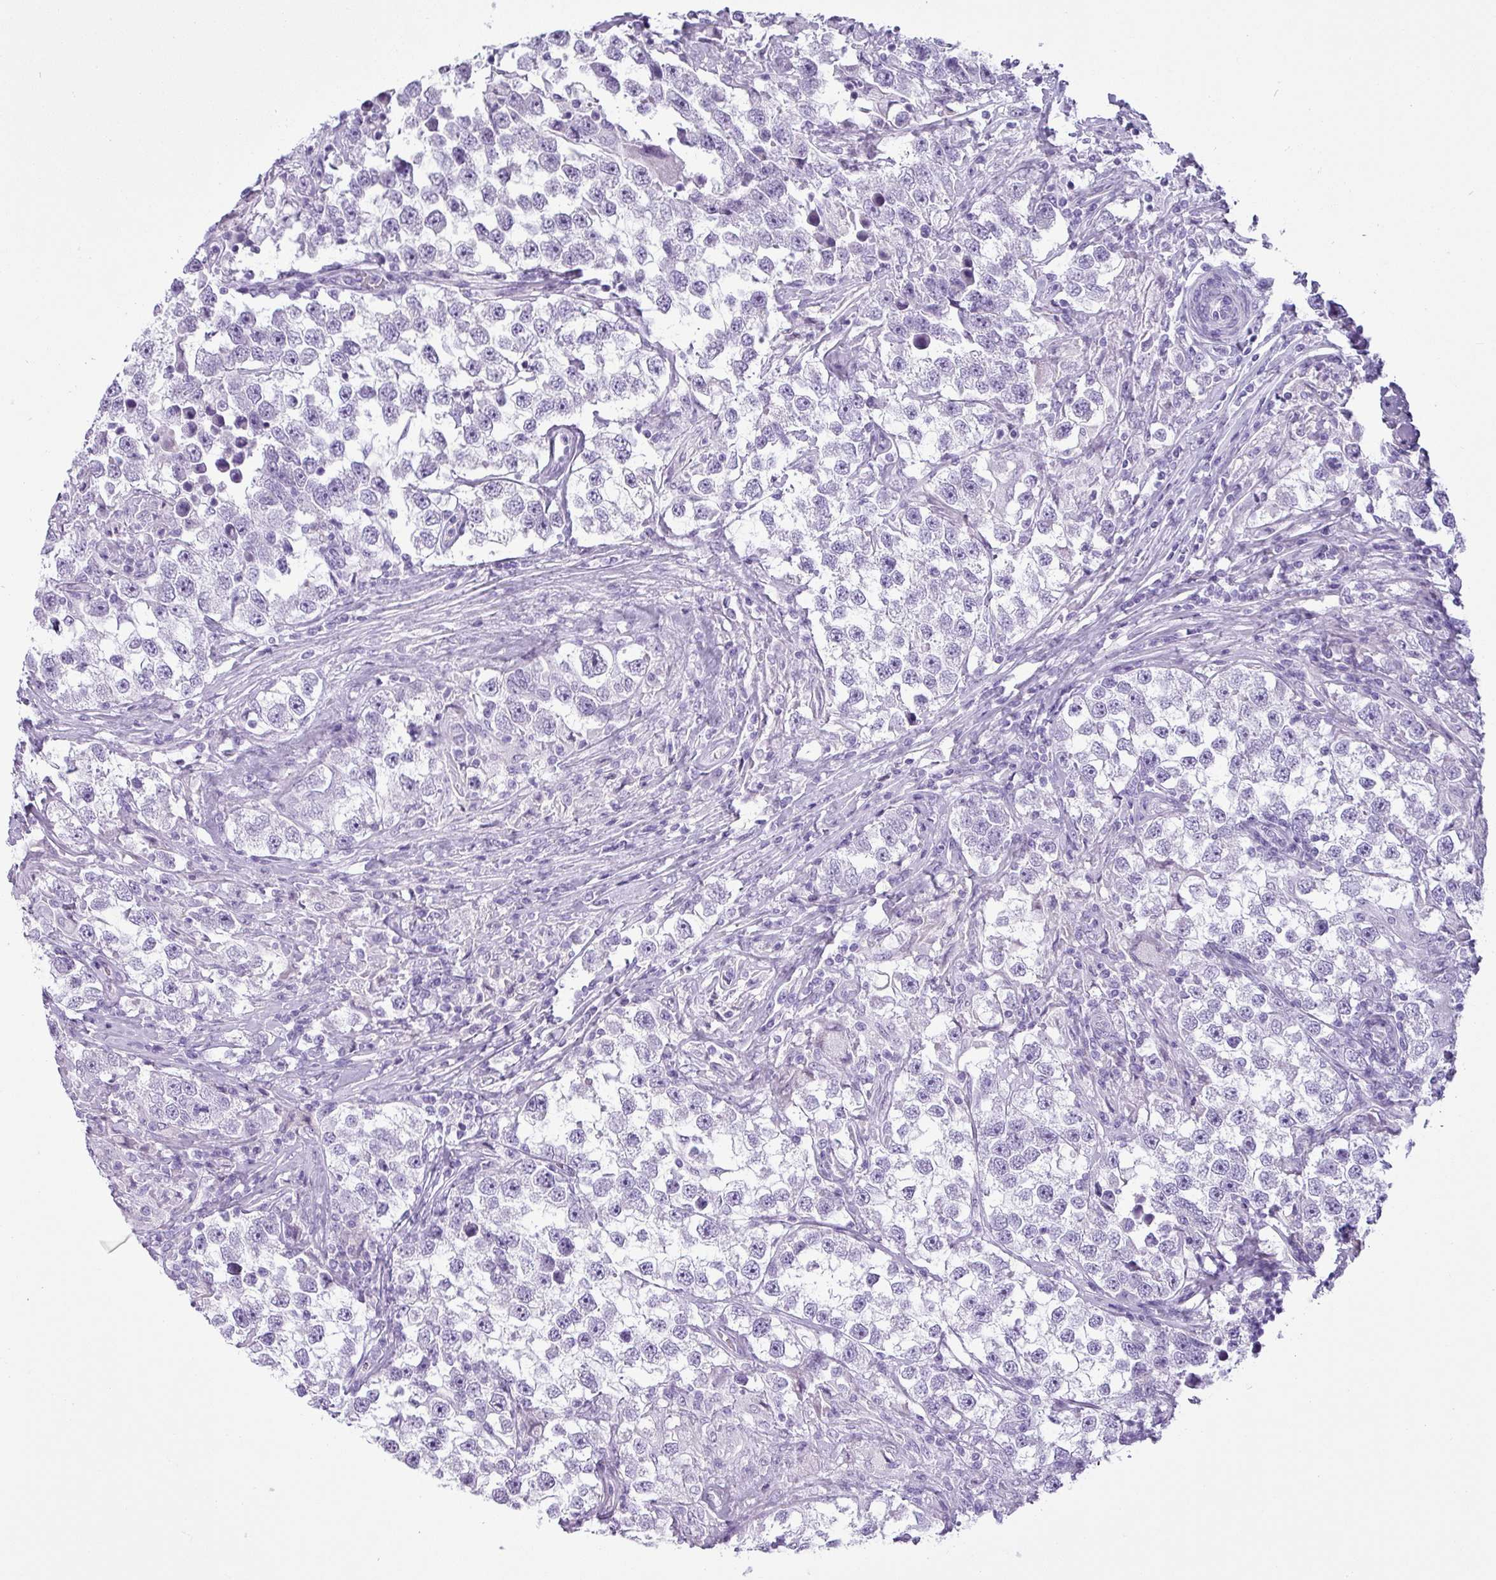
{"staining": {"intensity": "negative", "quantity": "none", "location": "none"}, "tissue": "testis cancer", "cell_type": "Tumor cells", "image_type": "cancer", "snomed": [{"axis": "morphology", "description": "Seminoma, NOS"}, {"axis": "topography", "description": "Testis"}], "caption": "Immunohistochemistry (IHC) histopathology image of neoplastic tissue: testis seminoma stained with DAB (3,3'-diaminobenzidine) demonstrates no significant protein staining in tumor cells.", "gene": "CDH16", "patient": {"sex": "male", "age": 46}}